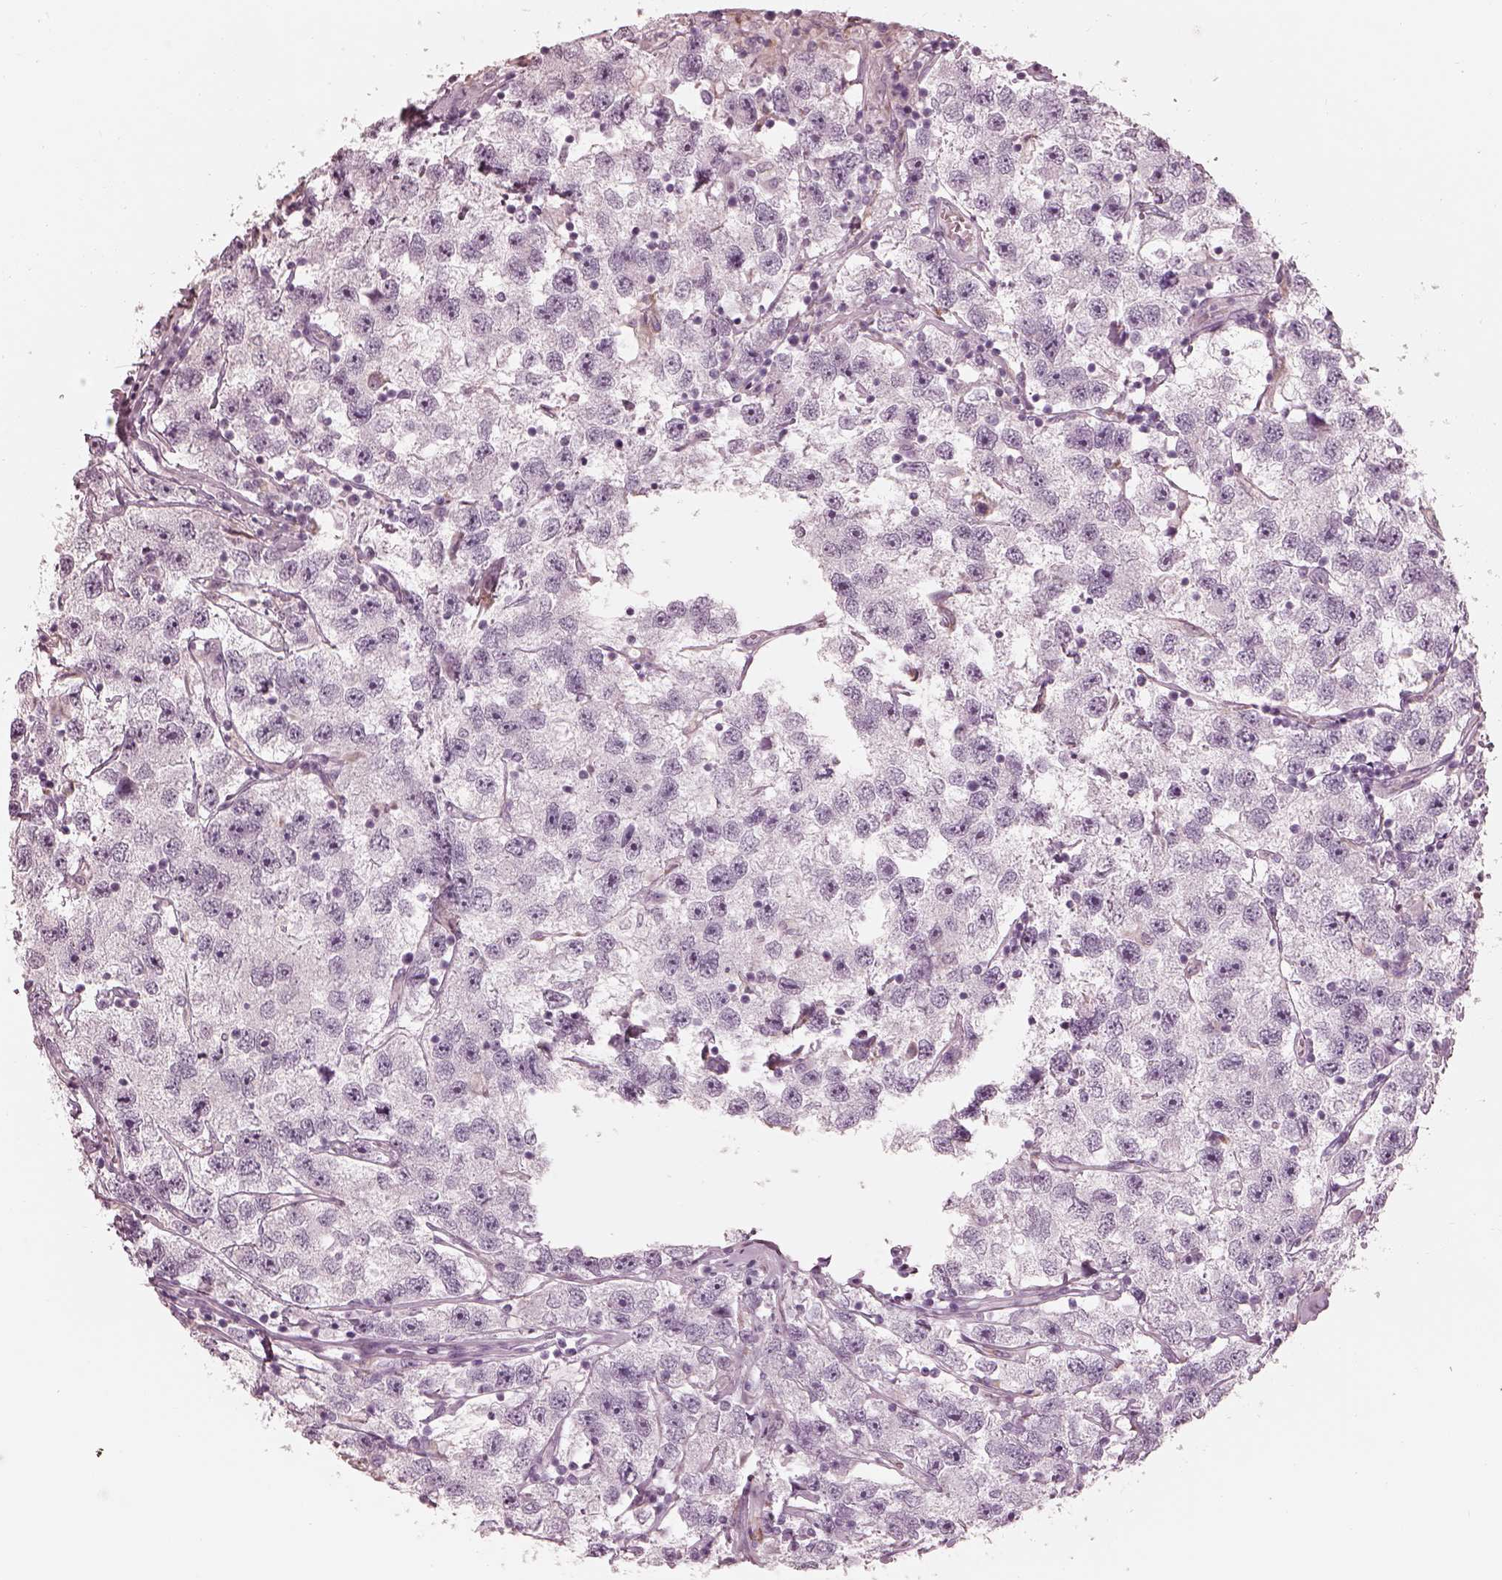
{"staining": {"intensity": "negative", "quantity": "none", "location": "none"}, "tissue": "testis cancer", "cell_type": "Tumor cells", "image_type": "cancer", "snomed": [{"axis": "morphology", "description": "Seminoma, NOS"}, {"axis": "topography", "description": "Testis"}], "caption": "This is an immunohistochemistry (IHC) image of human testis seminoma. There is no staining in tumor cells.", "gene": "CADM2", "patient": {"sex": "male", "age": 26}}